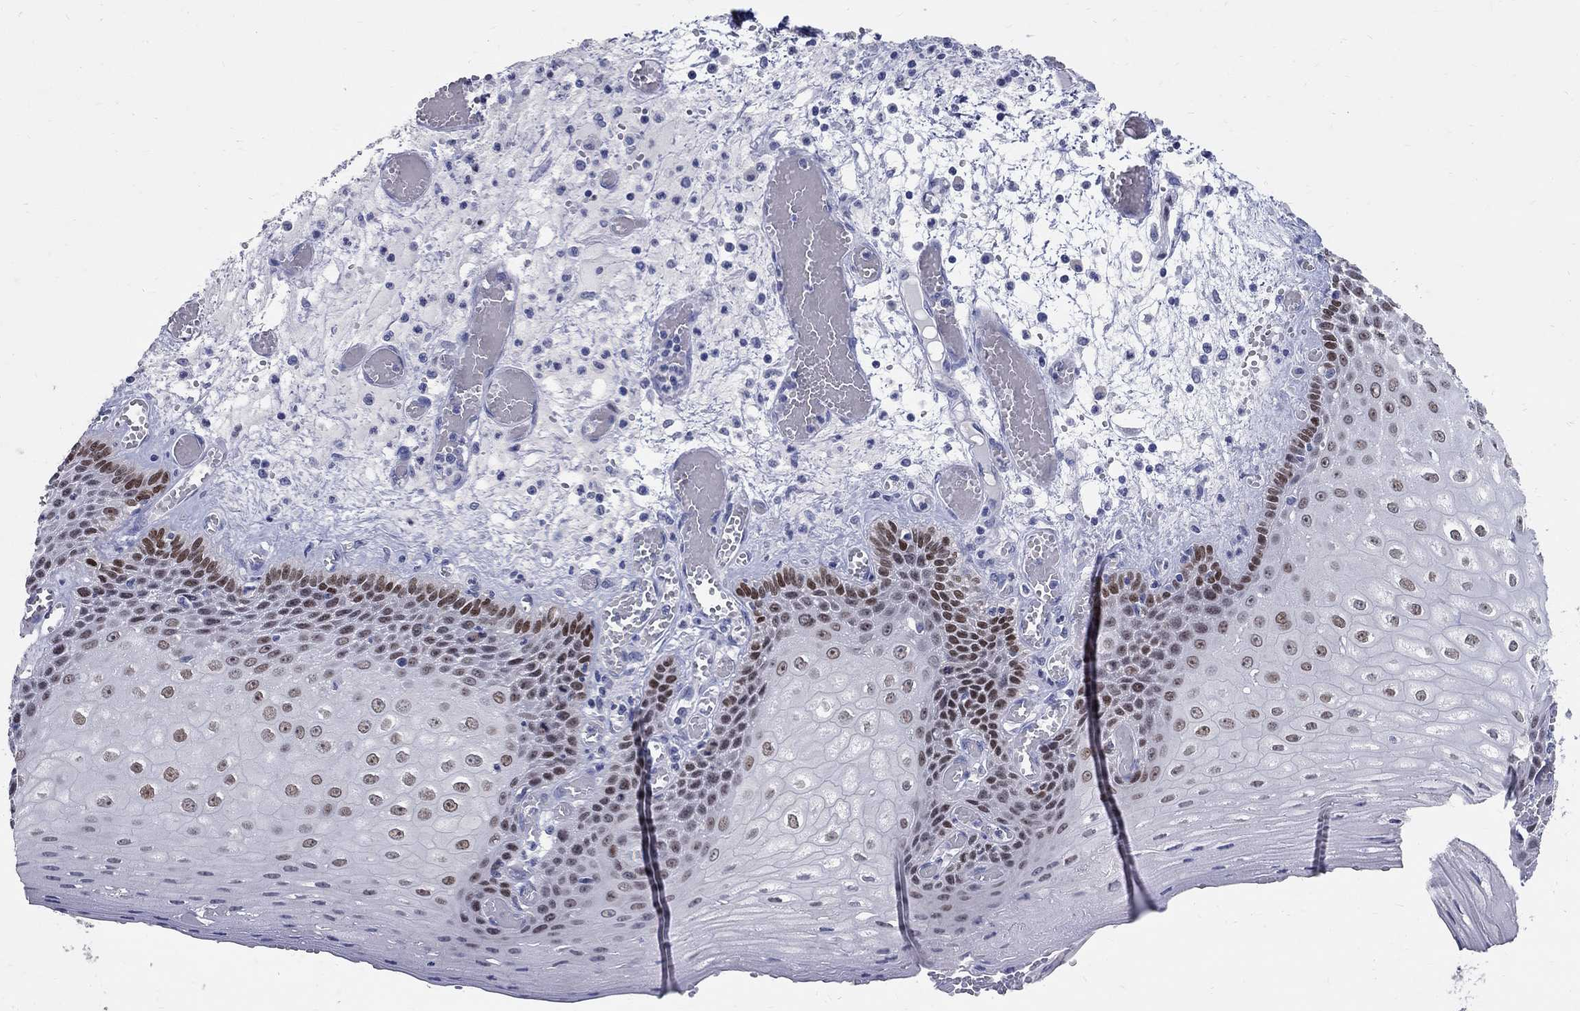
{"staining": {"intensity": "strong", "quantity": "25%-75%", "location": "nuclear"}, "tissue": "esophagus", "cell_type": "Squamous epithelial cells", "image_type": "normal", "snomed": [{"axis": "morphology", "description": "Normal tissue, NOS"}, {"axis": "topography", "description": "Esophagus"}], "caption": "The micrograph exhibits staining of benign esophagus, revealing strong nuclear protein expression (brown color) within squamous epithelial cells. Ihc stains the protein of interest in brown and the nuclei are stained blue.", "gene": "SOX2", "patient": {"sex": "male", "age": 58}}